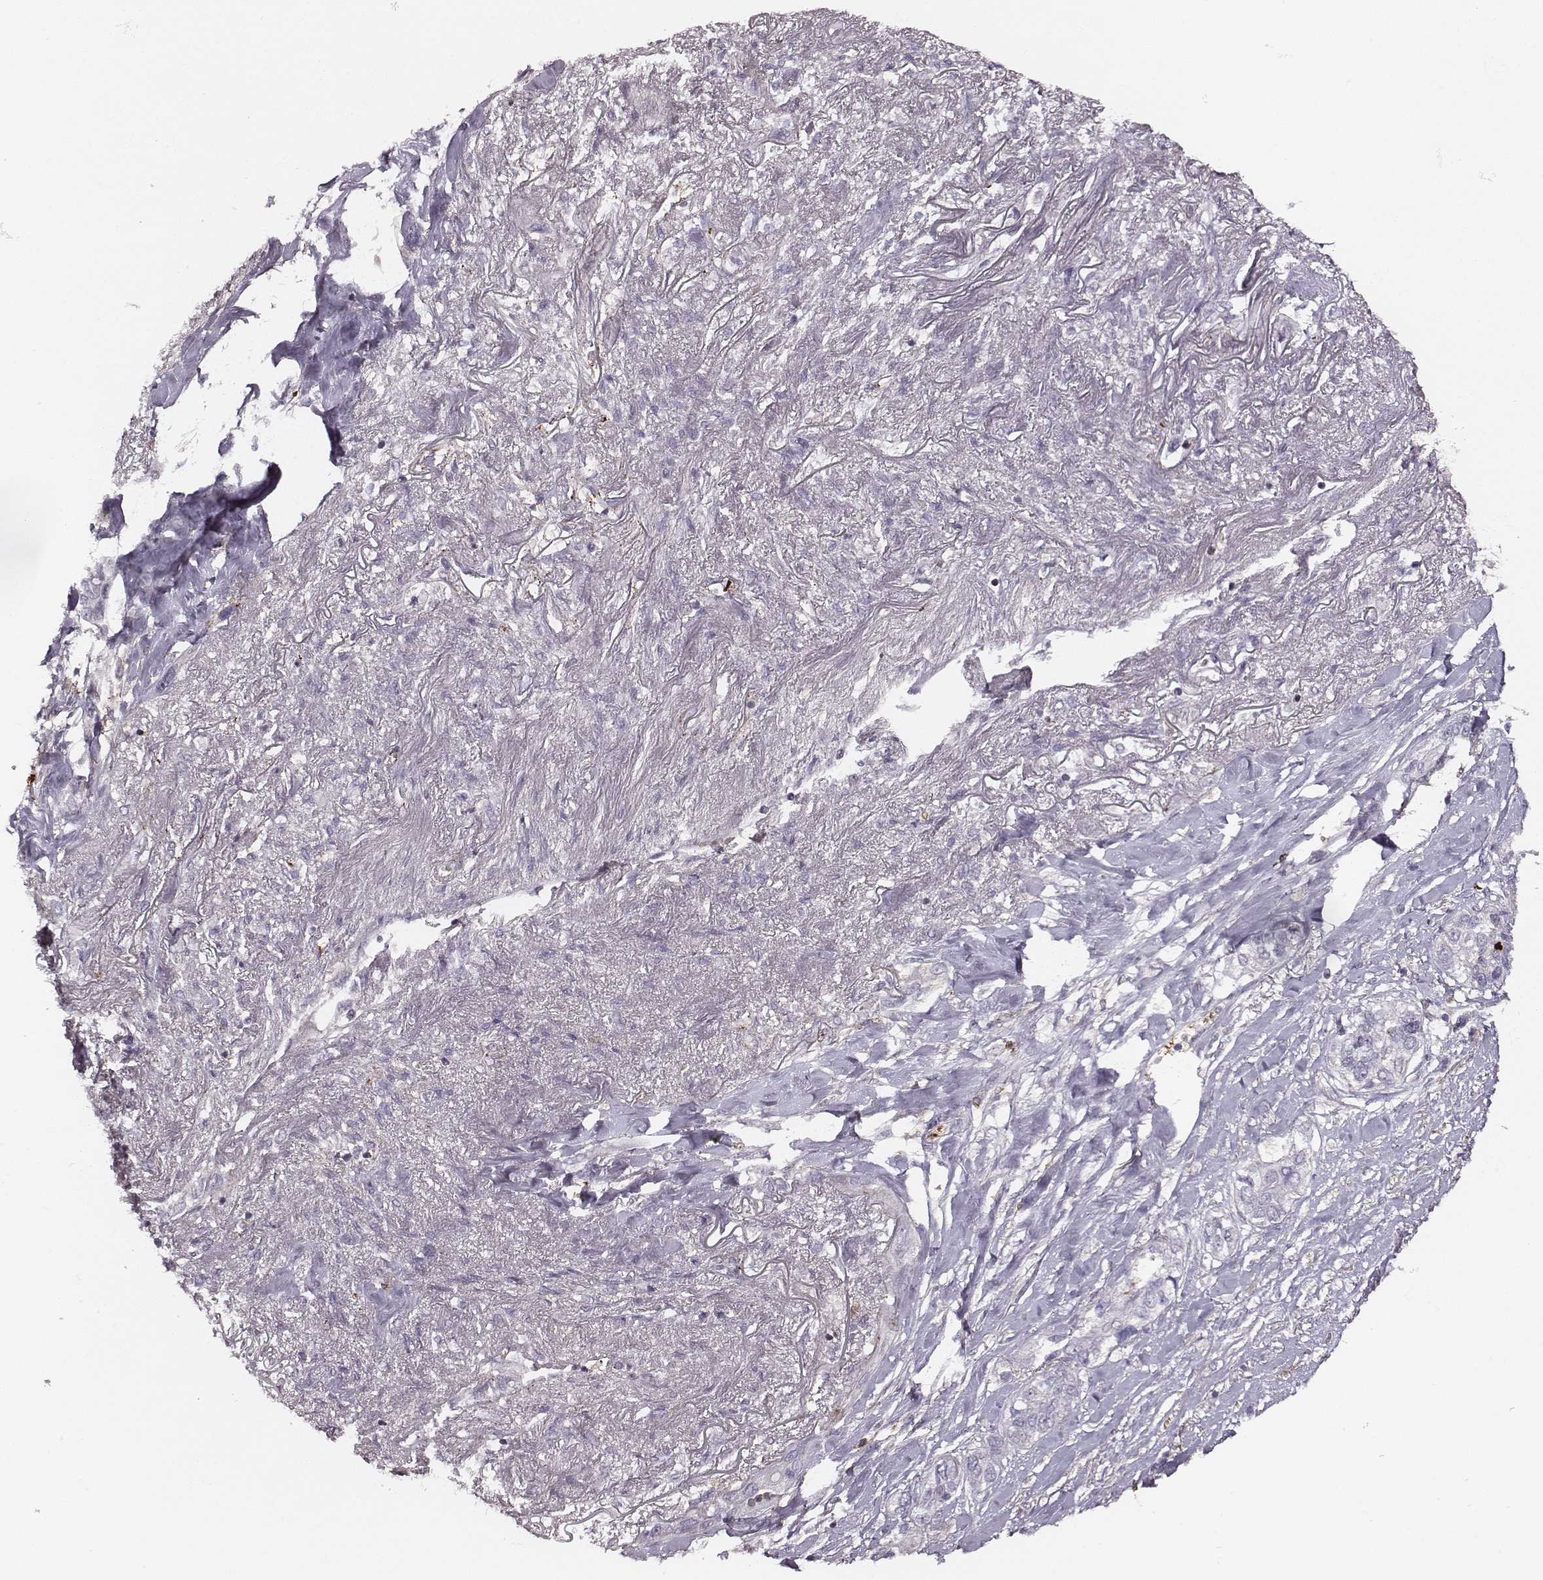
{"staining": {"intensity": "negative", "quantity": "none", "location": "none"}, "tissue": "lung cancer", "cell_type": "Tumor cells", "image_type": "cancer", "snomed": [{"axis": "morphology", "description": "Squamous cell carcinoma, NOS"}, {"axis": "topography", "description": "Lung"}], "caption": "The micrograph reveals no staining of tumor cells in squamous cell carcinoma (lung).", "gene": "ZYX", "patient": {"sex": "female", "age": 70}}